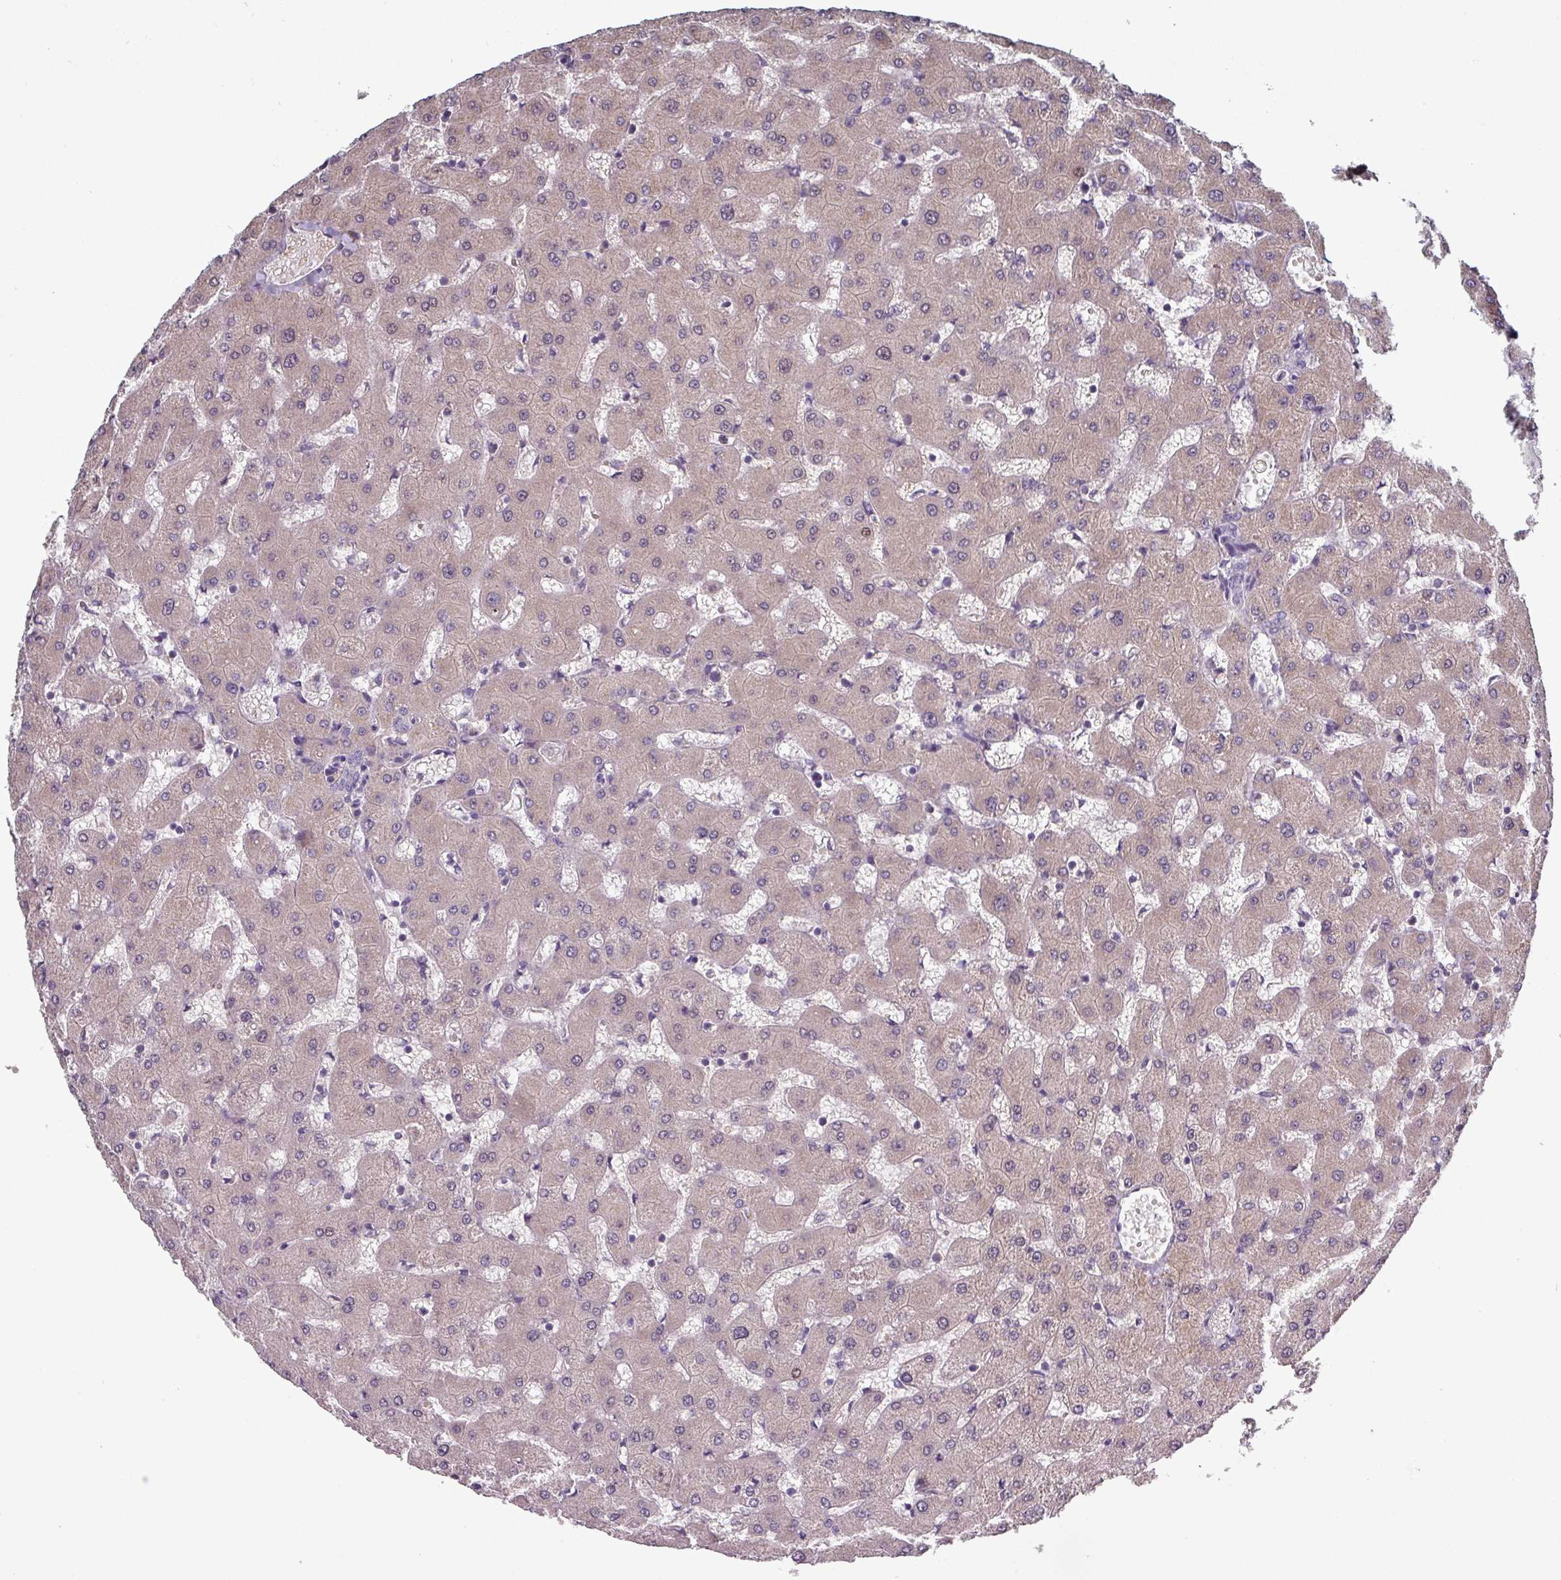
{"staining": {"intensity": "negative", "quantity": "none", "location": "none"}, "tissue": "liver", "cell_type": "Cholangiocytes", "image_type": "normal", "snomed": [{"axis": "morphology", "description": "Normal tissue, NOS"}, {"axis": "topography", "description": "Liver"}], "caption": "Immunohistochemical staining of unremarkable human liver exhibits no significant expression in cholangiocytes. (DAB immunohistochemistry (IHC), high magnification).", "gene": "PRAMEF7", "patient": {"sex": "female", "age": 63}}